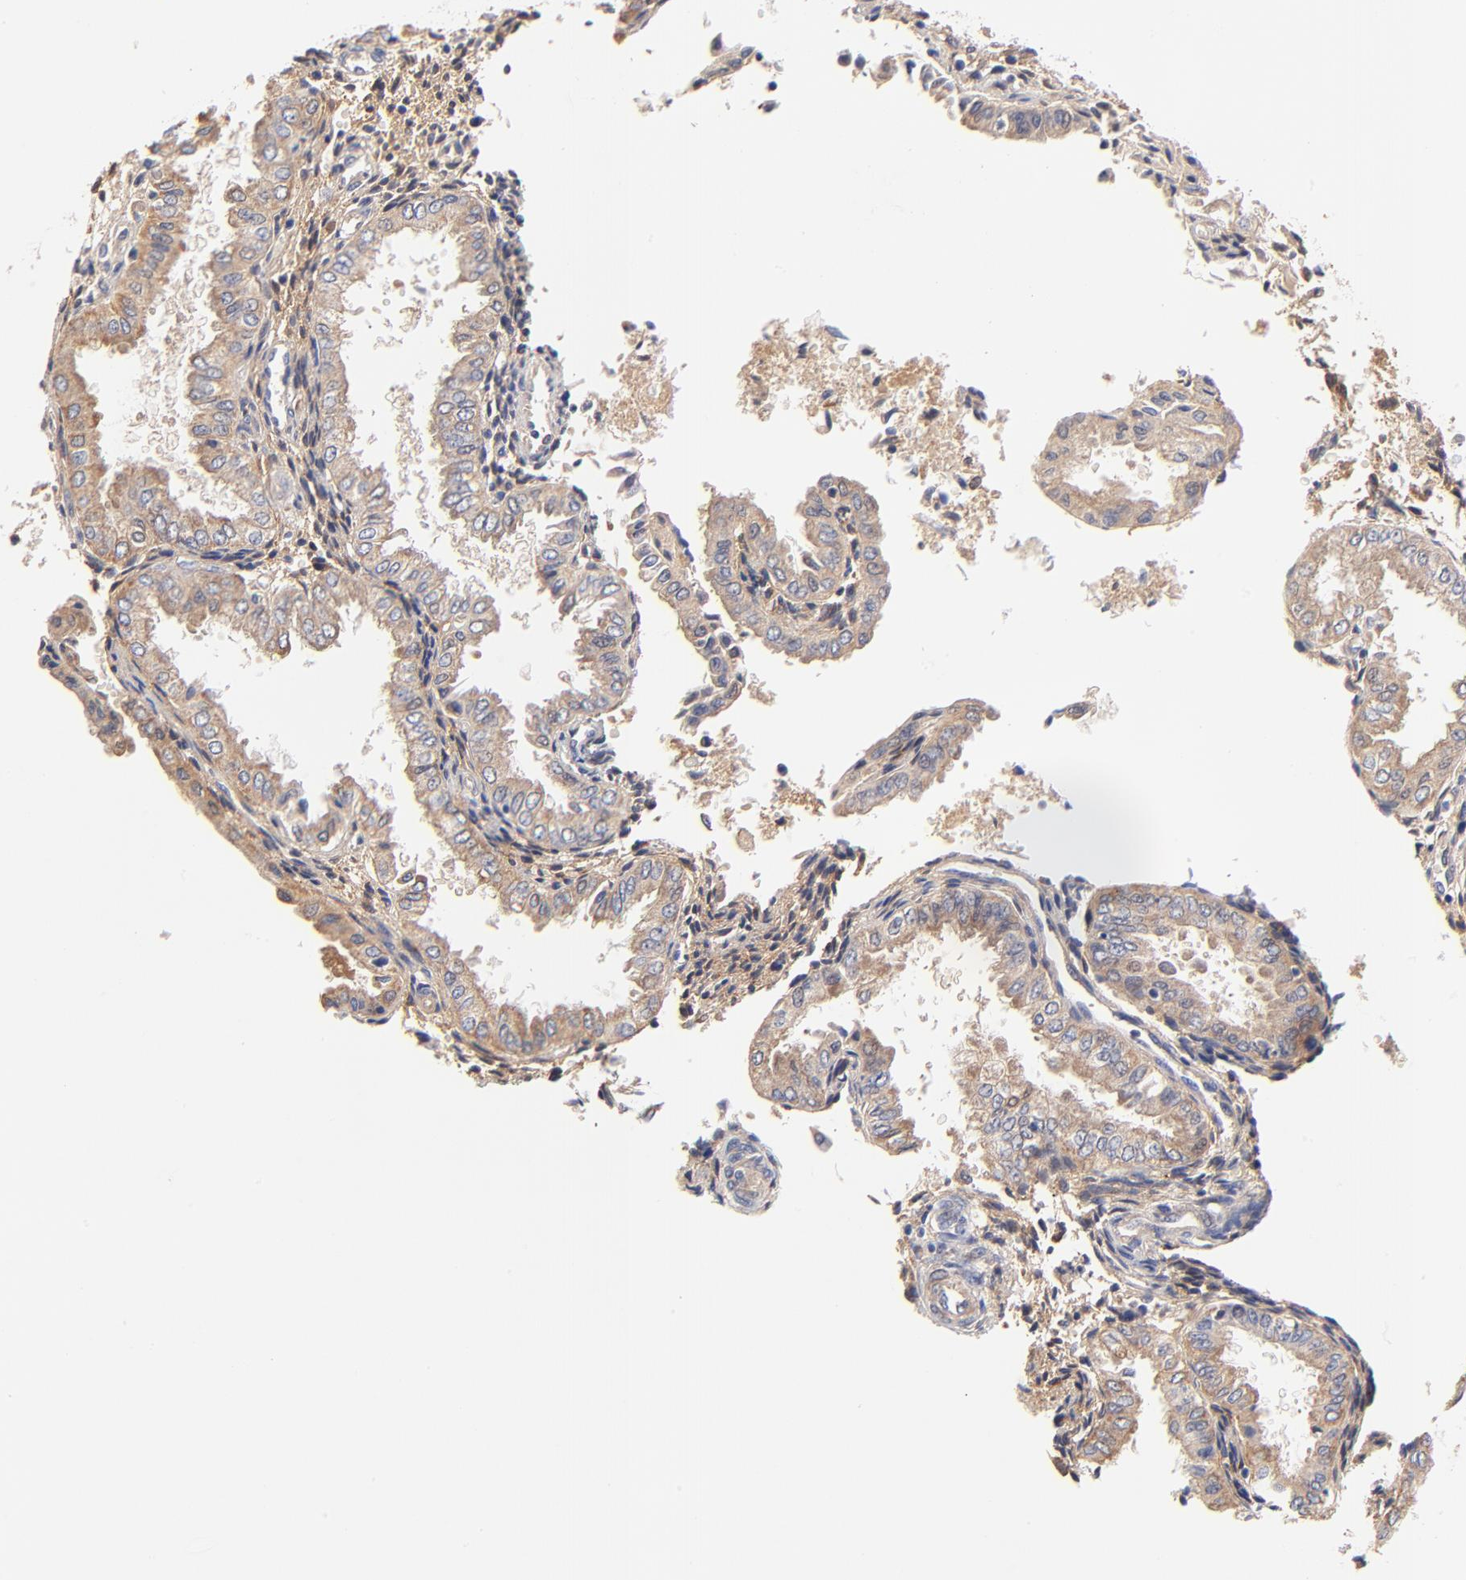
{"staining": {"intensity": "moderate", "quantity": ">75%", "location": "cytoplasmic/membranous"}, "tissue": "endometrium", "cell_type": "Cells in endometrial stroma", "image_type": "normal", "snomed": [{"axis": "morphology", "description": "Normal tissue, NOS"}, {"axis": "topography", "description": "Endometrium"}], "caption": "The micrograph exhibits staining of unremarkable endometrium, revealing moderate cytoplasmic/membranous protein staining (brown color) within cells in endometrial stroma.", "gene": "PTK7", "patient": {"sex": "female", "age": 33}}